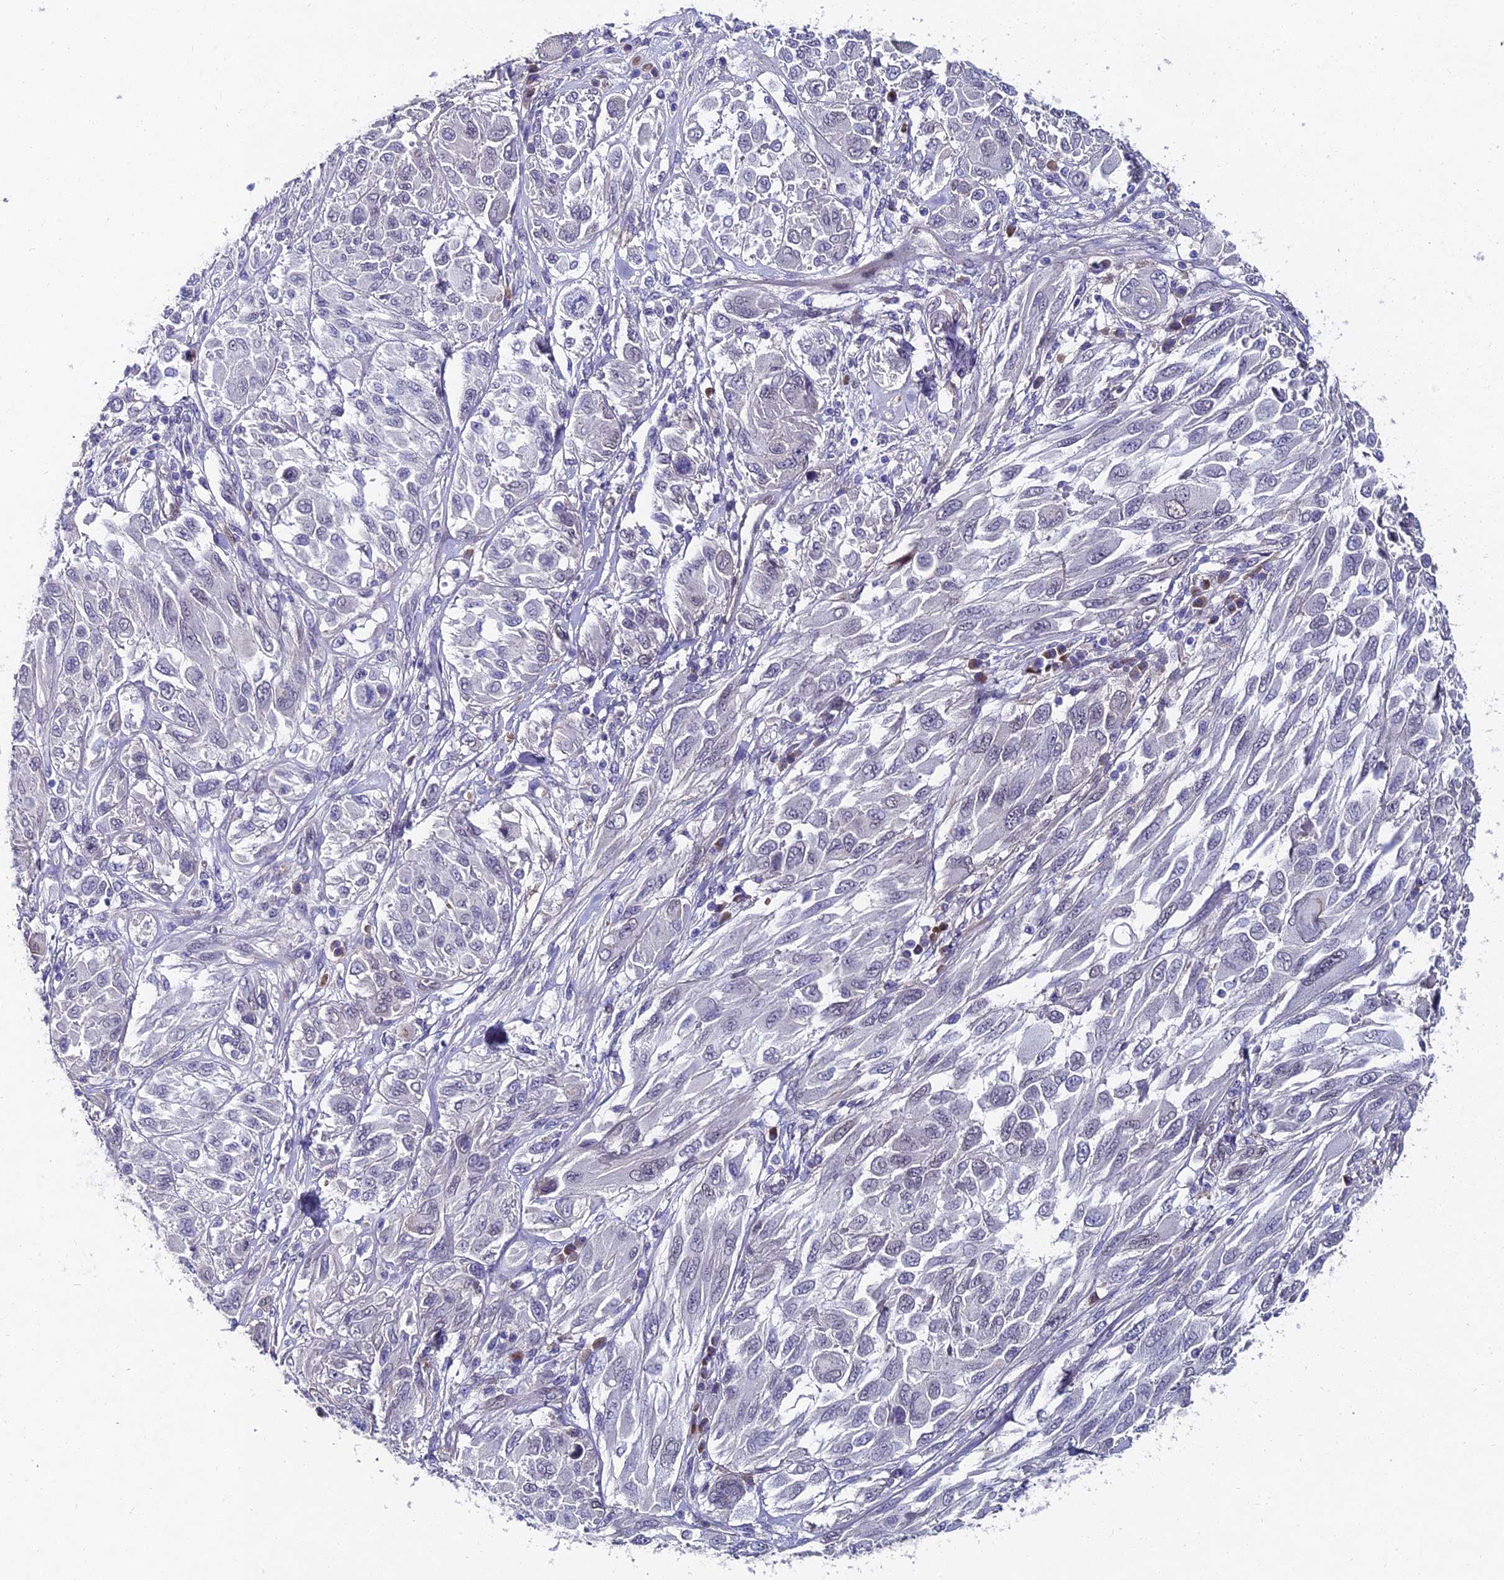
{"staining": {"intensity": "negative", "quantity": "none", "location": "none"}, "tissue": "melanoma", "cell_type": "Tumor cells", "image_type": "cancer", "snomed": [{"axis": "morphology", "description": "Malignant melanoma, NOS"}, {"axis": "topography", "description": "Skin"}], "caption": "A photomicrograph of human malignant melanoma is negative for staining in tumor cells. The staining was performed using DAB to visualize the protein expression in brown, while the nuclei were stained in blue with hematoxylin (Magnification: 20x).", "gene": "TRIM24", "patient": {"sex": "female", "age": 91}}